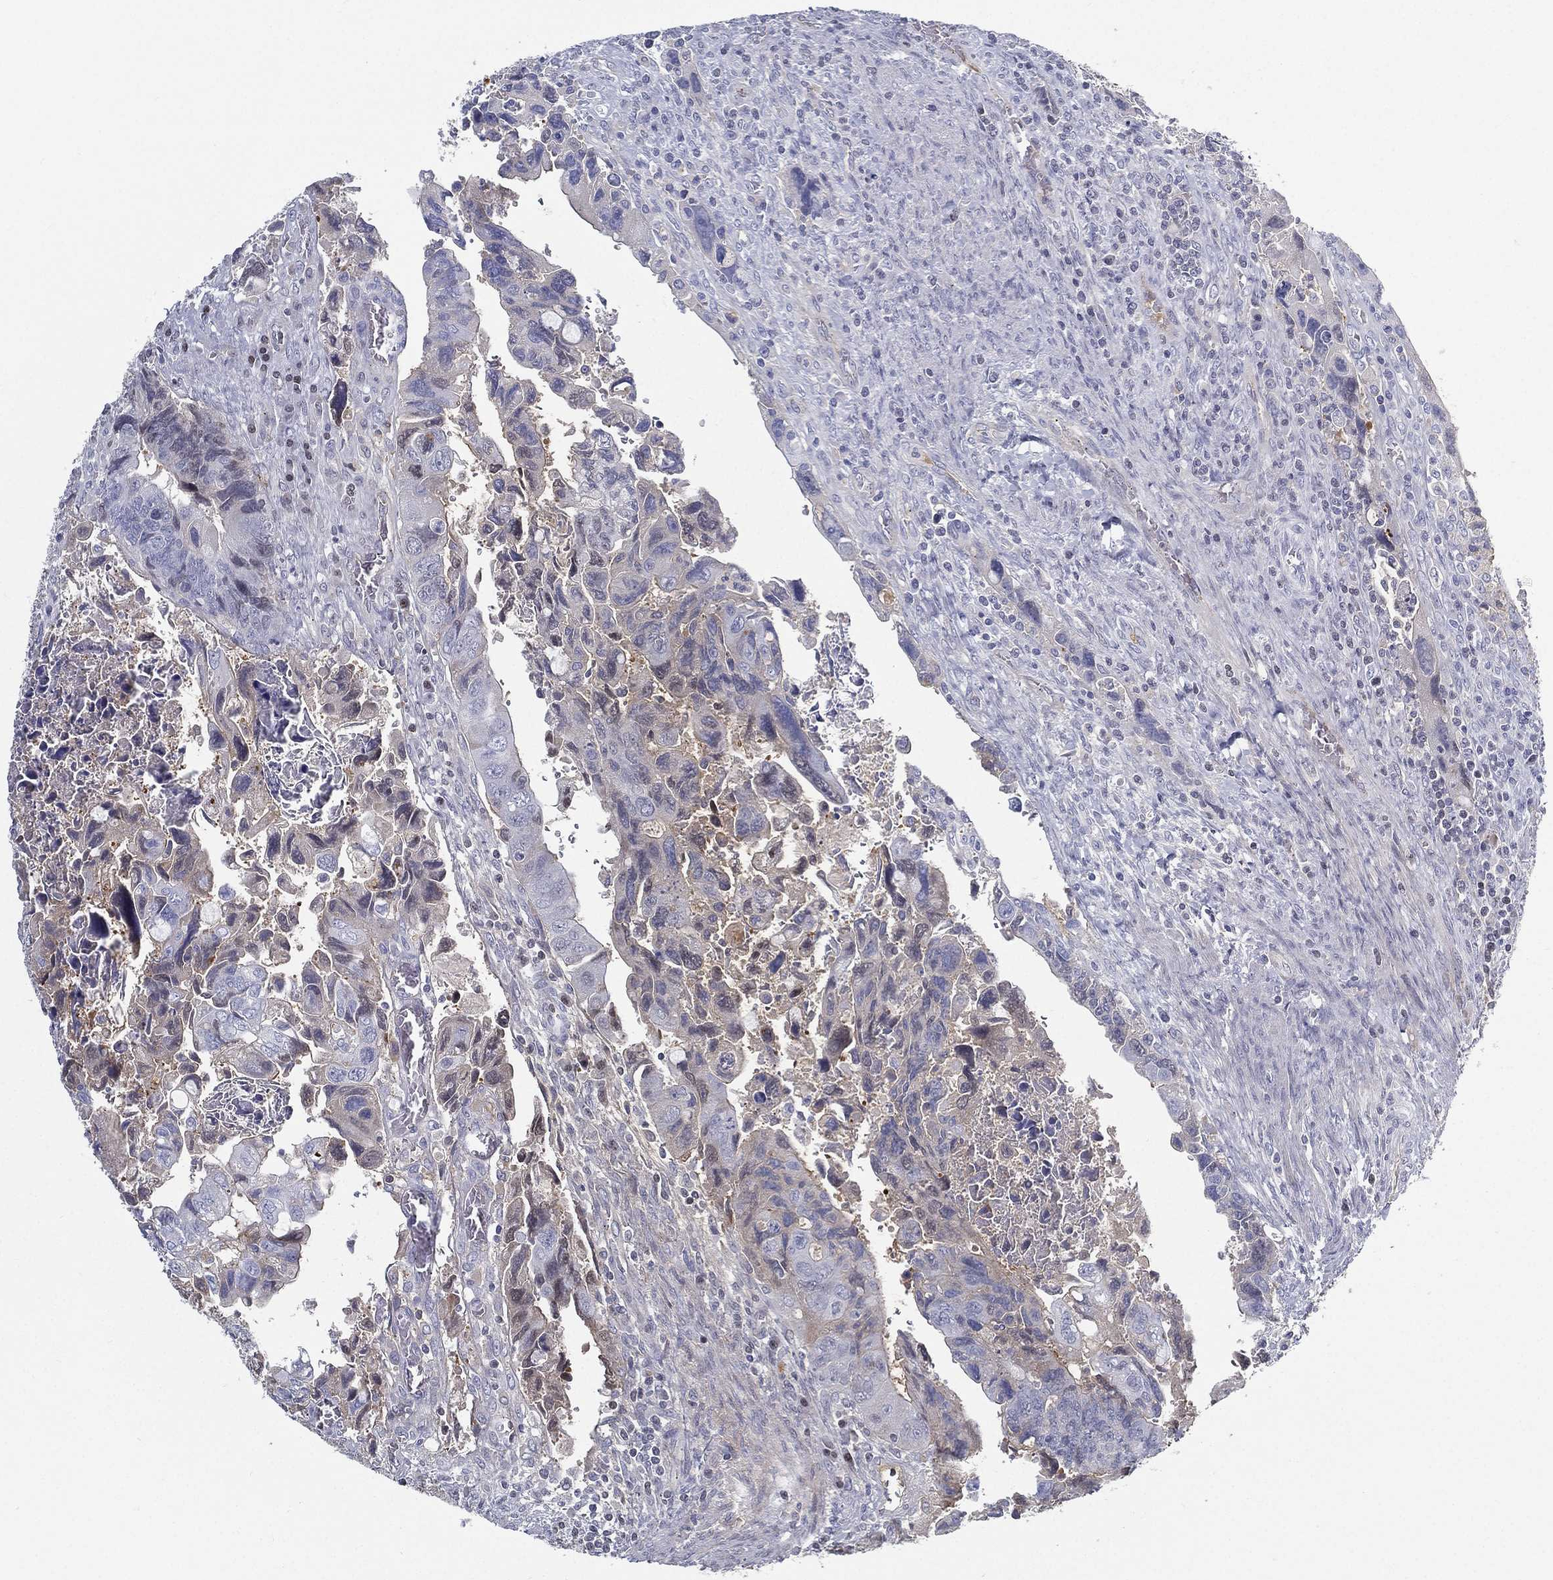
{"staining": {"intensity": "negative", "quantity": "none", "location": "none"}, "tissue": "colorectal cancer", "cell_type": "Tumor cells", "image_type": "cancer", "snomed": [{"axis": "morphology", "description": "Adenocarcinoma, NOS"}, {"axis": "topography", "description": "Rectum"}], "caption": "The image reveals no staining of tumor cells in adenocarcinoma (colorectal).", "gene": "IFNB1", "patient": {"sex": "male", "age": 62}}